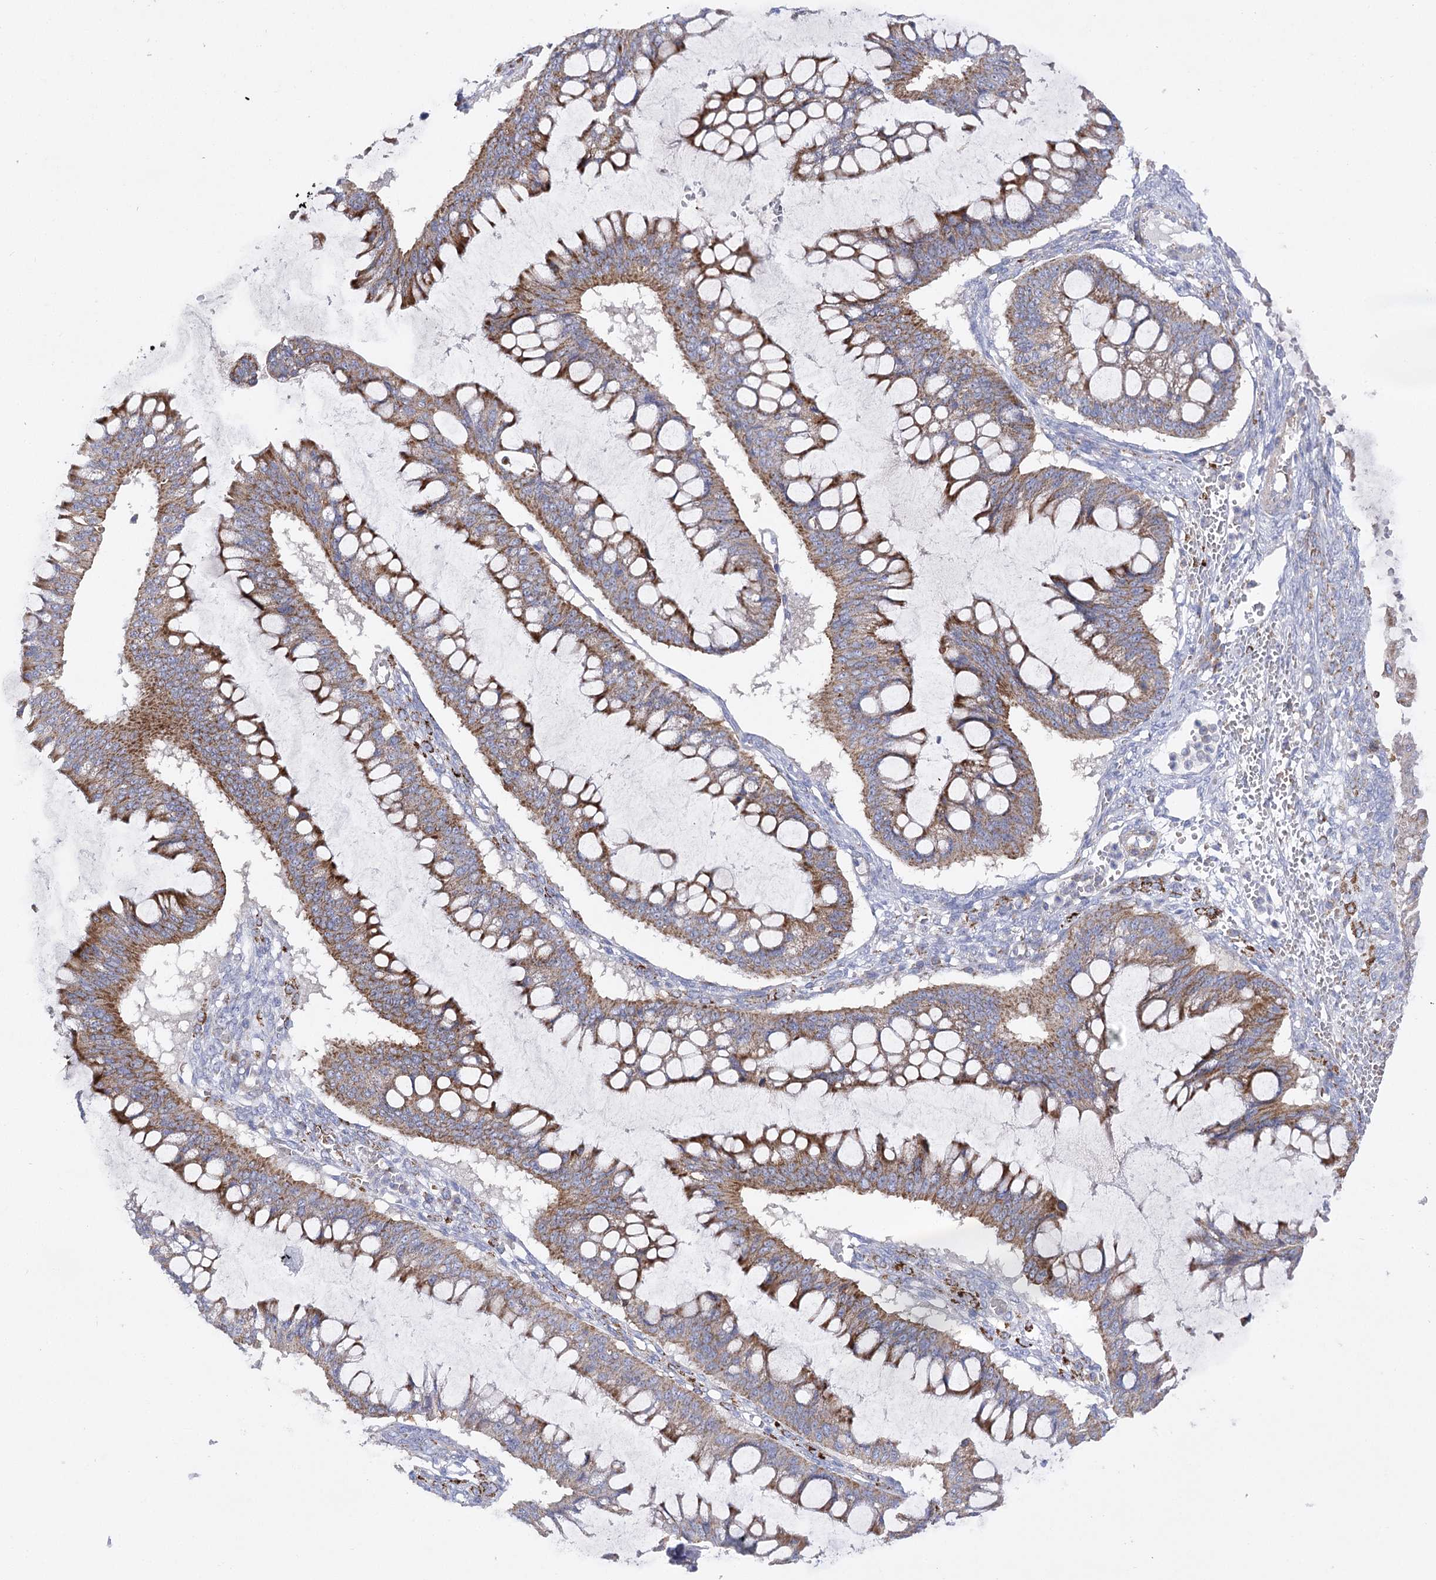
{"staining": {"intensity": "moderate", "quantity": ">75%", "location": "cytoplasmic/membranous"}, "tissue": "ovarian cancer", "cell_type": "Tumor cells", "image_type": "cancer", "snomed": [{"axis": "morphology", "description": "Cystadenocarcinoma, mucinous, NOS"}, {"axis": "topography", "description": "Ovary"}], "caption": "Protein staining of mucinous cystadenocarcinoma (ovarian) tissue exhibits moderate cytoplasmic/membranous expression in approximately >75% of tumor cells.", "gene": "COX15", "patient": {"sex": "female", "age": 73}}